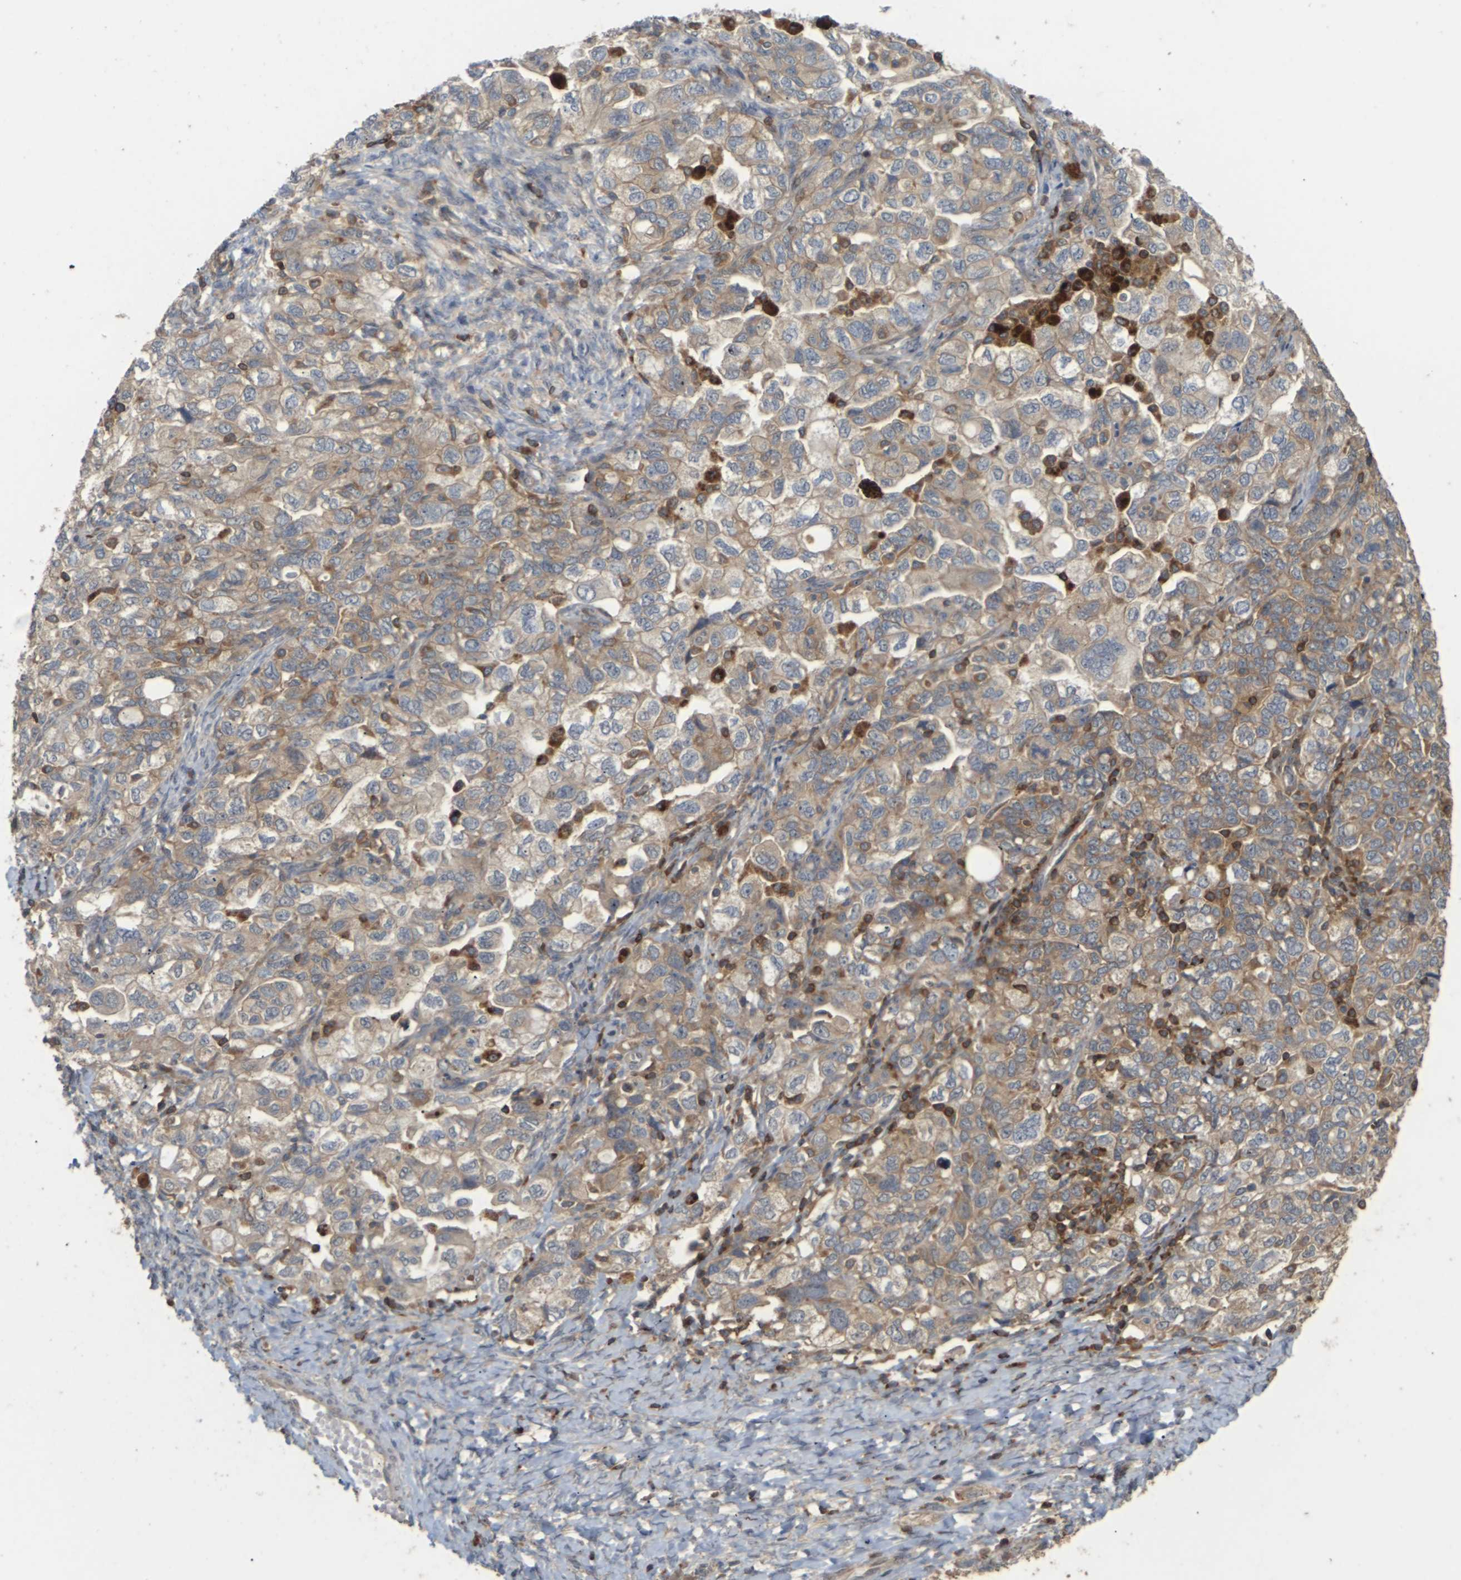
{"staining": {"intensity": "moderate", "quantity": ">75%", "location": "cytoplasmic/membranous"}, "tissue": "ovarian cancer", "cell_type": "Tumor cells", "image_type": "cancer", "snomed": [{"axis": "morphology", "description": "Carcinoma, NOS"}, {"axis": "morphology", "description": "Cystadenocarcinoma, serous, NOS"}, {"axis": "topography", "description": "Ovary"}], "caption": "Immunohistochemical staining of ovarian cancer (serous cystadenocarcinoma) reveals moderate cytoplasmic/membranous protein expression in approximately >75% of tumor cells. (Brightfield microscopy of DAB IHC at high magnification).", "gene": "KSR1", "patient": {"sex": "female", "age": 69}}